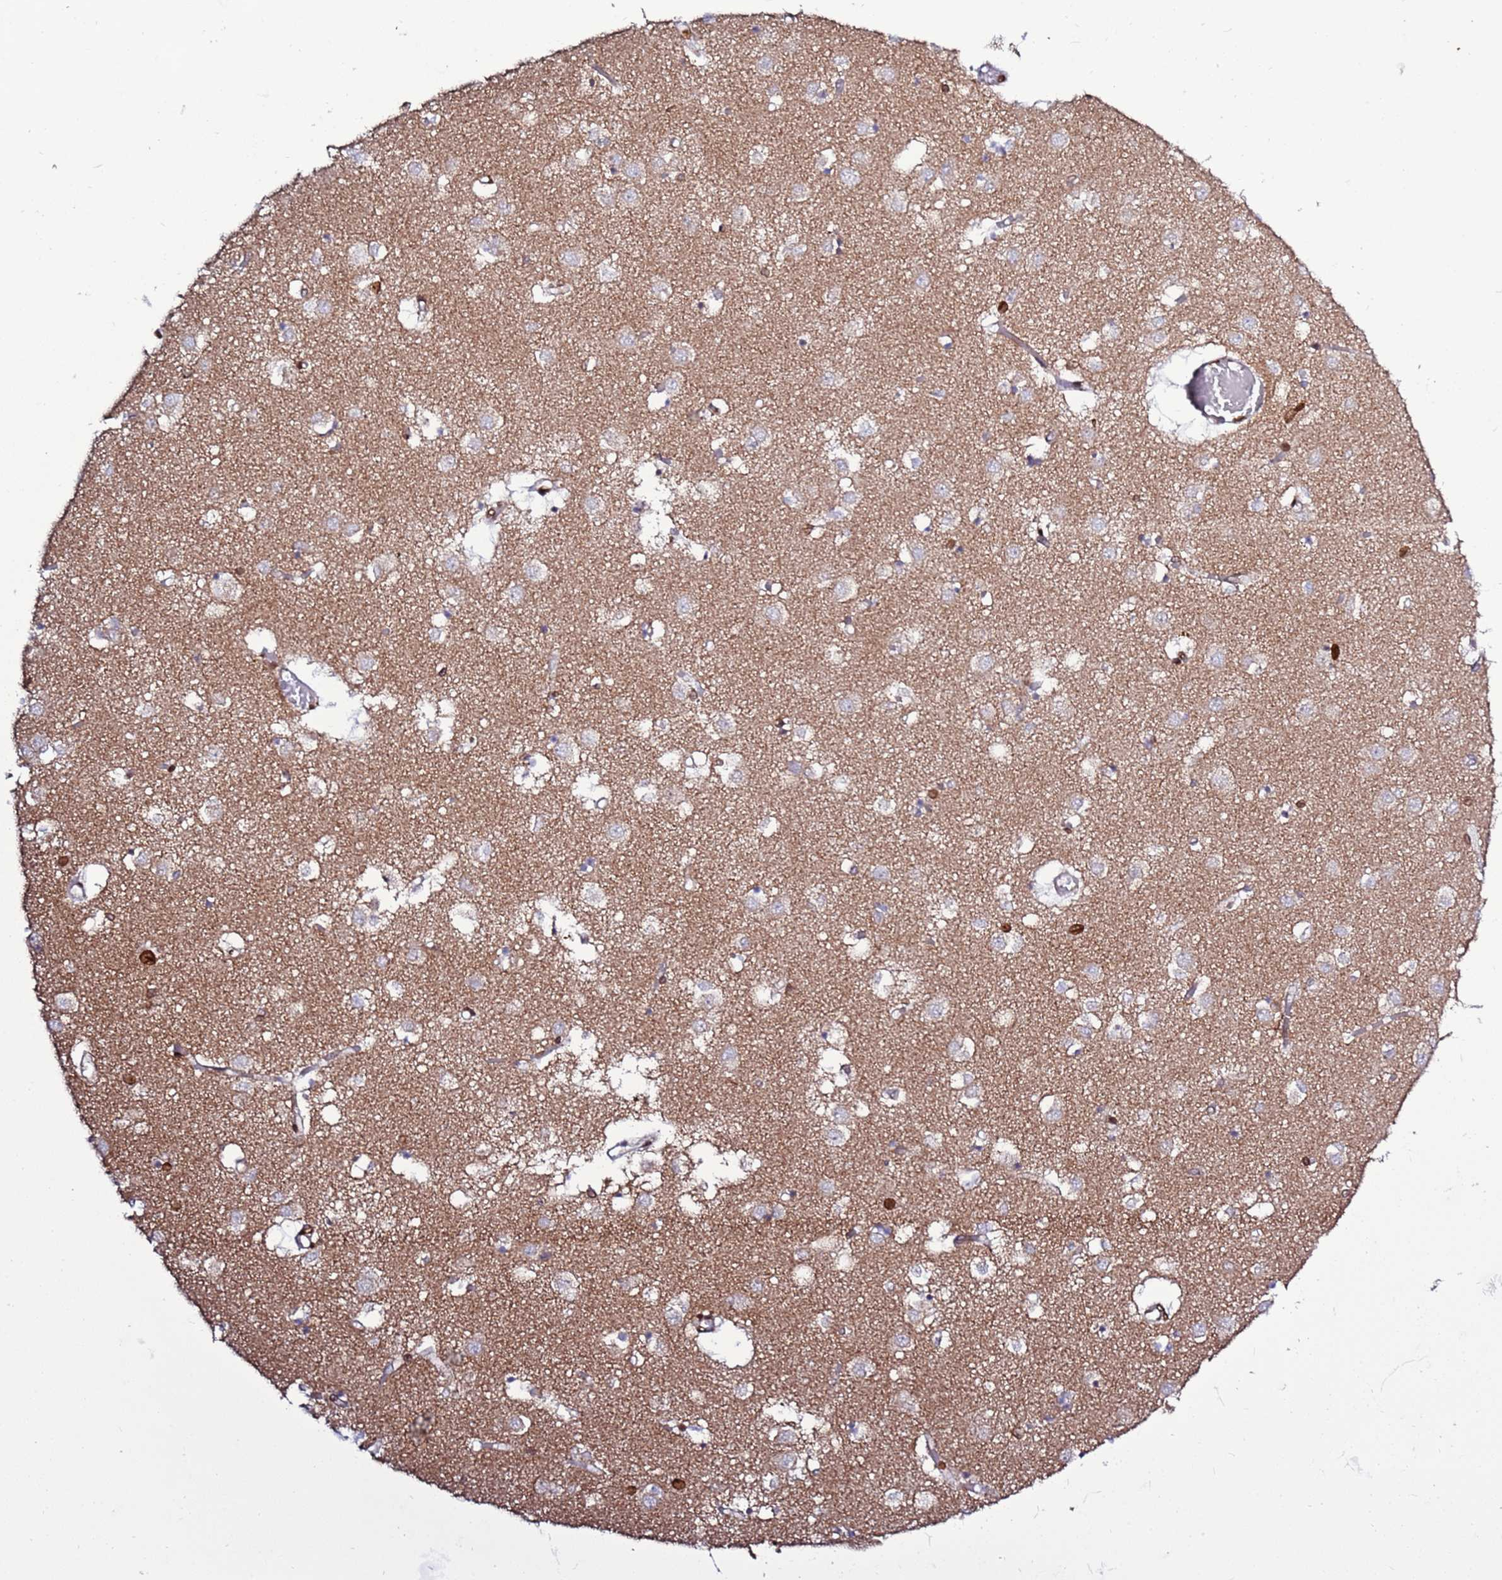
{"staining": {"intensity": "moderate", "quantity": "<25%", "location": "nuclear"}, "tissue": "caudate", "cell_type": "Glial cells", "image_type": "normal", "snomed": [{"axis": "morphology", "description": "Normal tissue, NOS"}, {"axis": "topography", "description": "Lateral ventricle wall"}], "caption": "High-power microscopy captured an immunohistochemistry (IHC) histopathology image of normal caudate, revealing moderate nuclear staining in approximately <25% of glial cells. The staining was performed using DAB to visualize the protein expression in brown, while the nuclei were stained in blue with hematoxylin (Magnification: 20x).", "gene": "TOR1AIP1", "patient": {"sex": "male", "age": 70}}